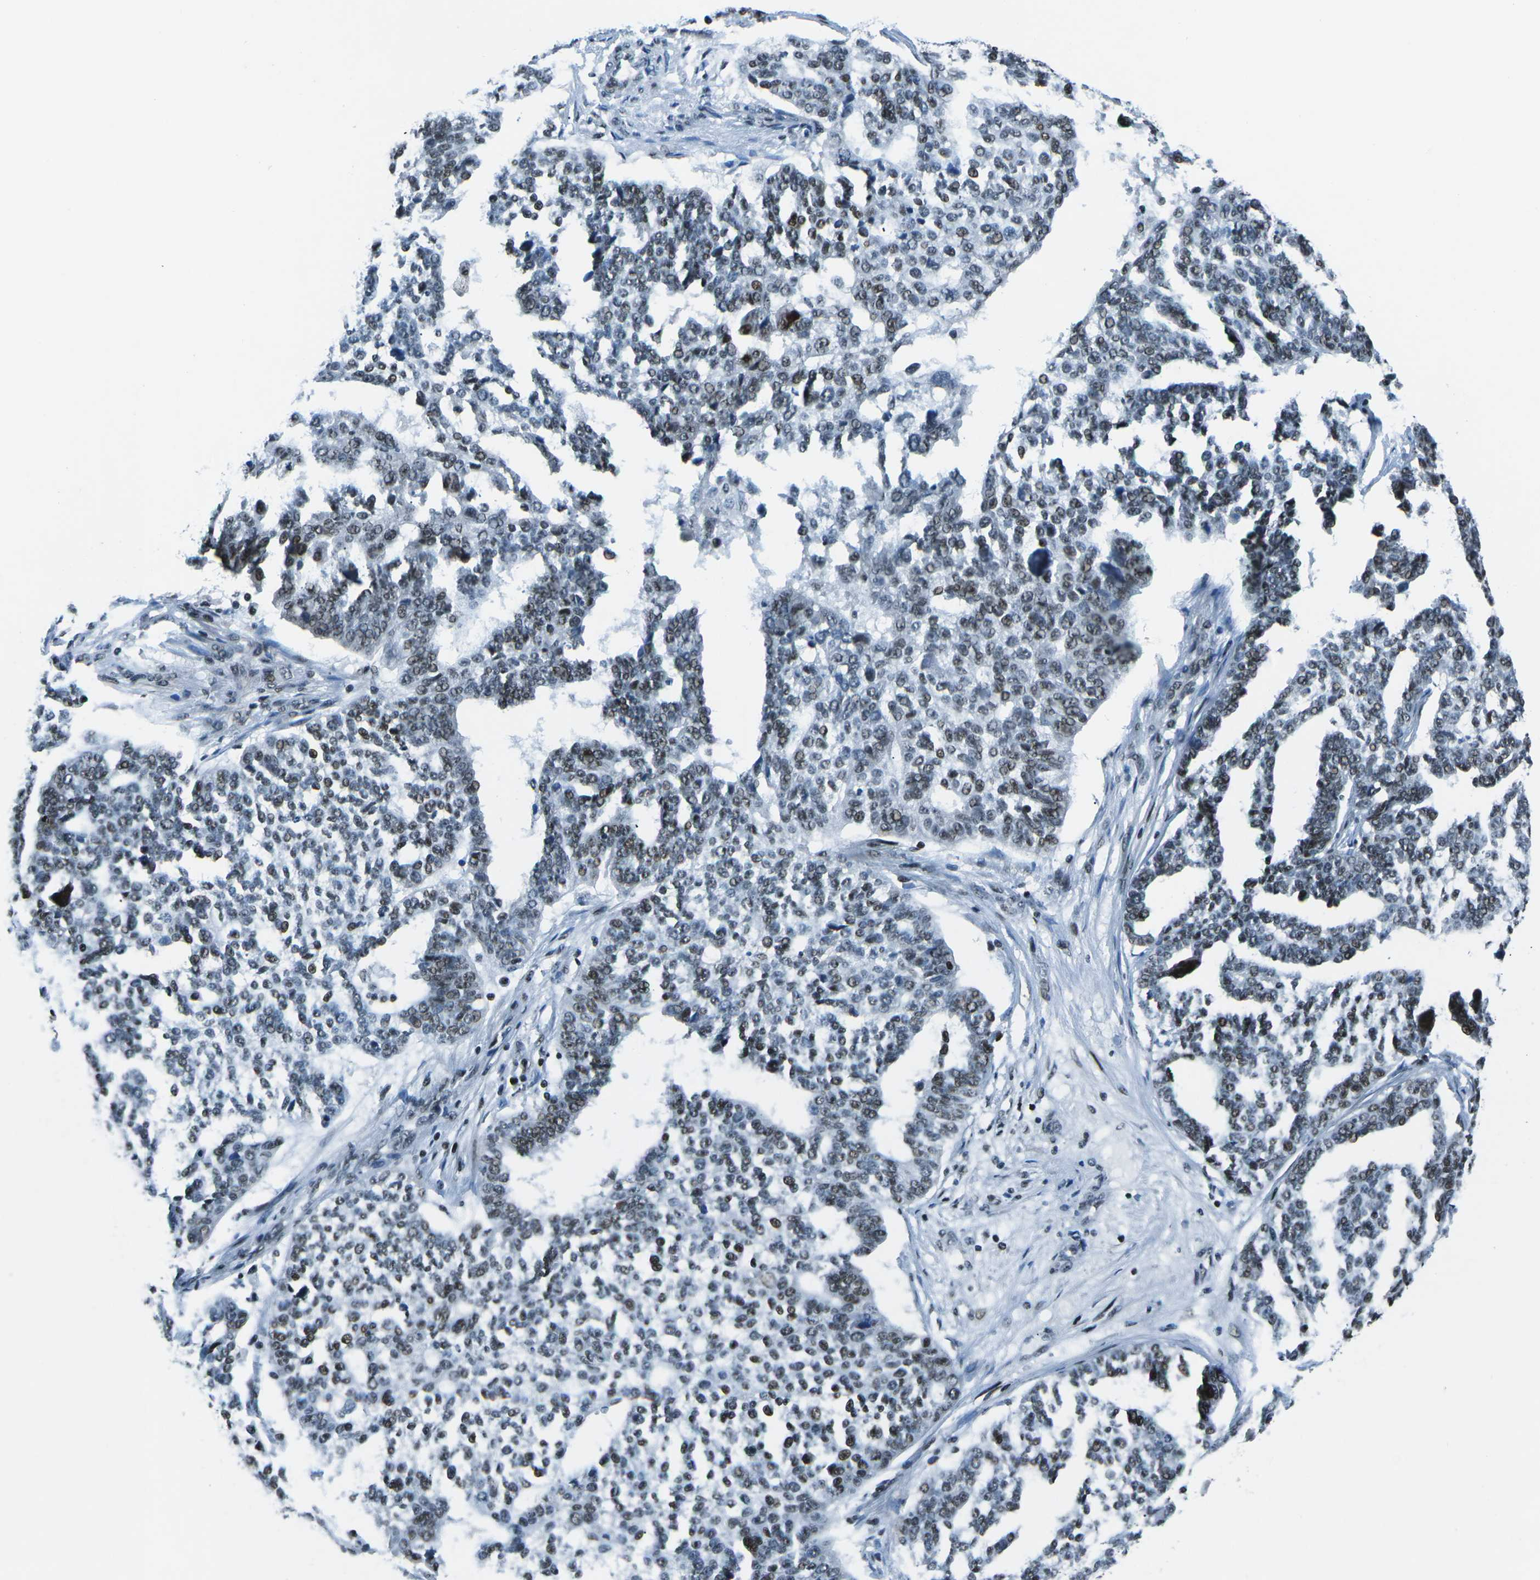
{"staining": {"intensity": "moderate", "quantity": "25%-75%", "location": "cytoplasmic/membranous"}, "tissue": "ovarian cancer", "cell_type": "Tumor cells", "image_type": "cancer", "snomed": [{"axis": "morphology", "description": "Cystadenocarcinoma, serous, NOS"}, {"axis": "topography", "description": "Ovary"}], "caption": "Serous cystadenocarcinoma (ovarian) stained with DAB immunohistochemistry (IHC) exhibits medium levels of moderate cytoplasmic/membranous positivity in about 25%-75% of tumor cells.", "gene": "RBL2", "patient": {"sex": "female", "age": 59}}